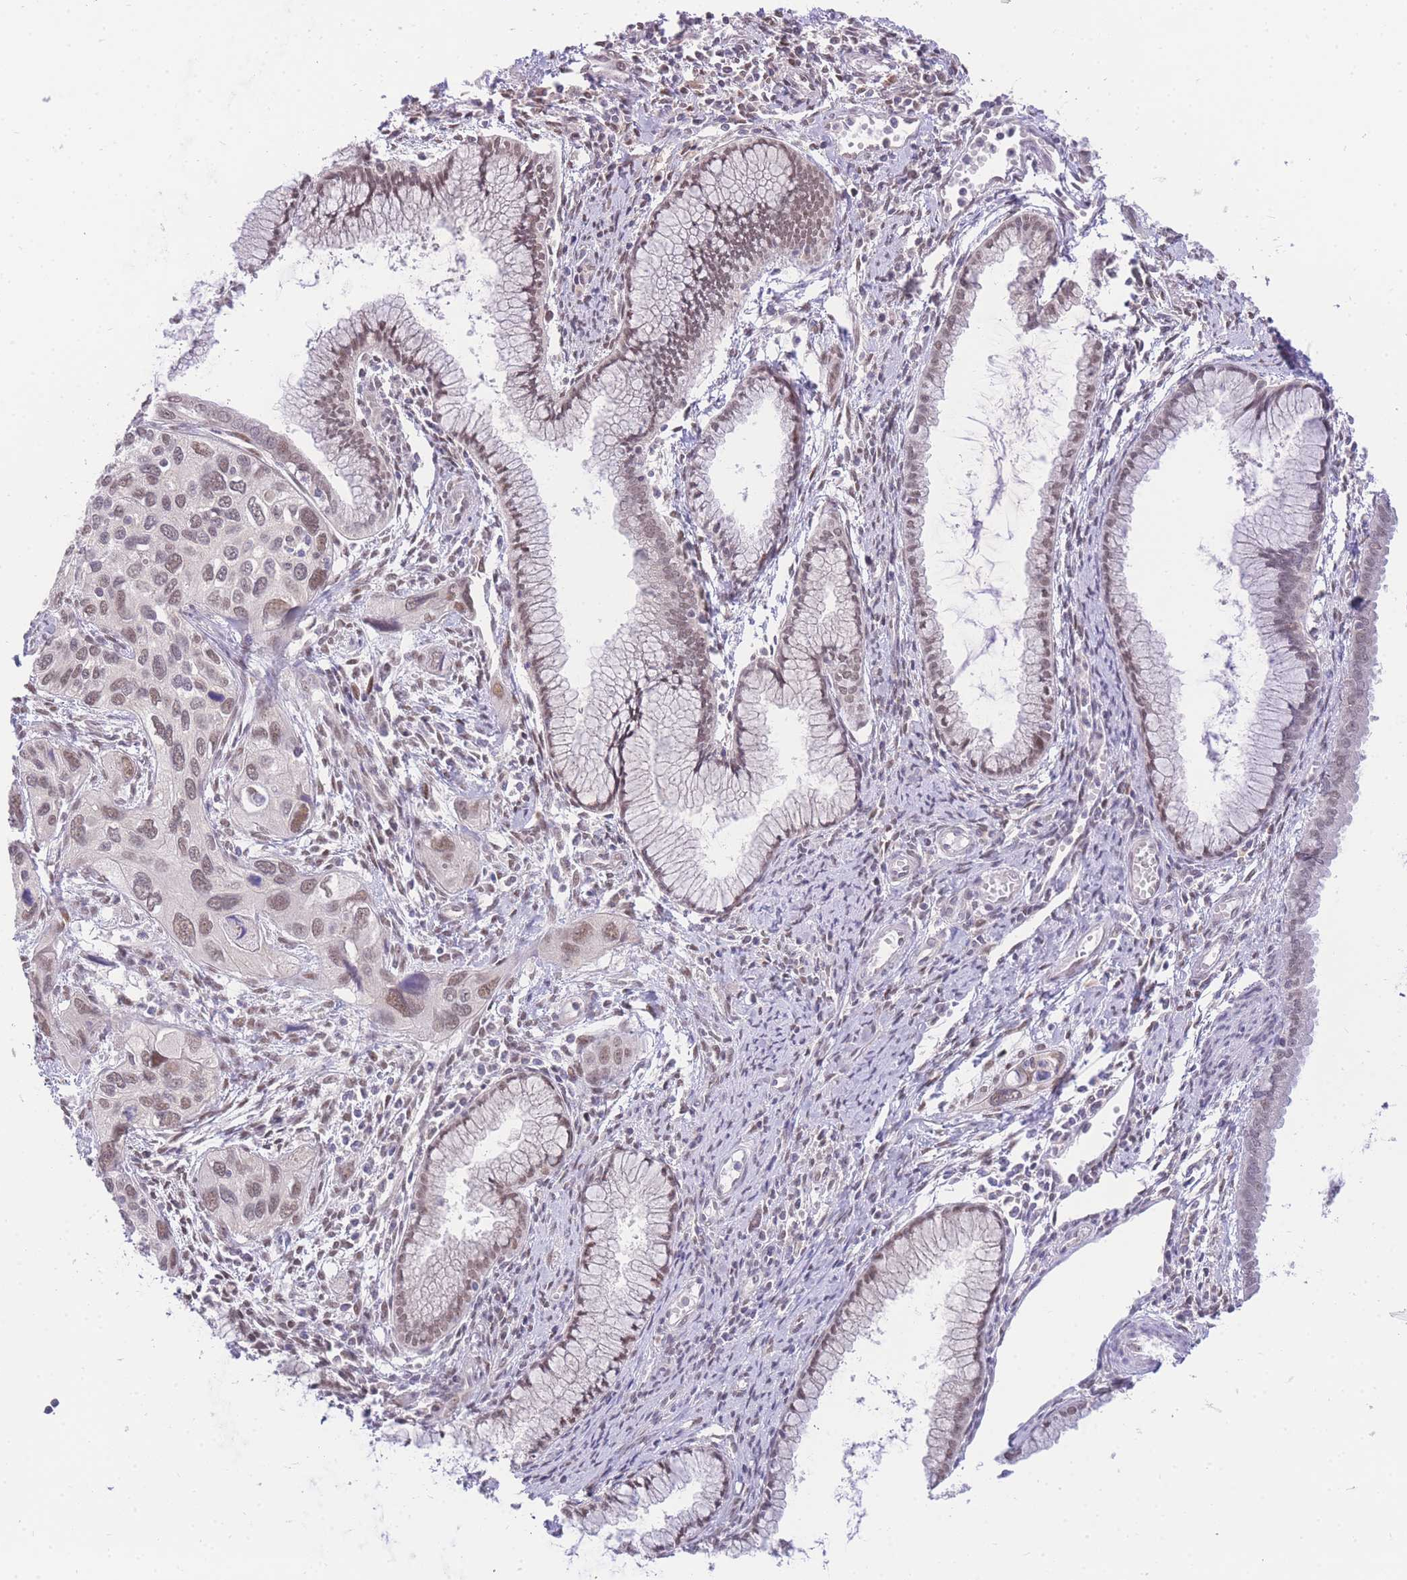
{"staining": {"intensity": "weak", "quantity": ">75%", "location": "nuclear"}, "tissue": "cervical cancer", "cell_type": "Tumor cells", "image_type": "cancer", "snomed": [{"axis": "morphology", "description": "Squamous cell carcinoma, NOS"}, {"axis": "topography", "description": "Cervix"}], "caption": "DAB immunohistochemical staining of cervical cancer exhibits weak nuclear protein positivity in approximately >75% of tumor cells.", "gene": "PUS10", "patient": {"sex": "female", "age": 55}}